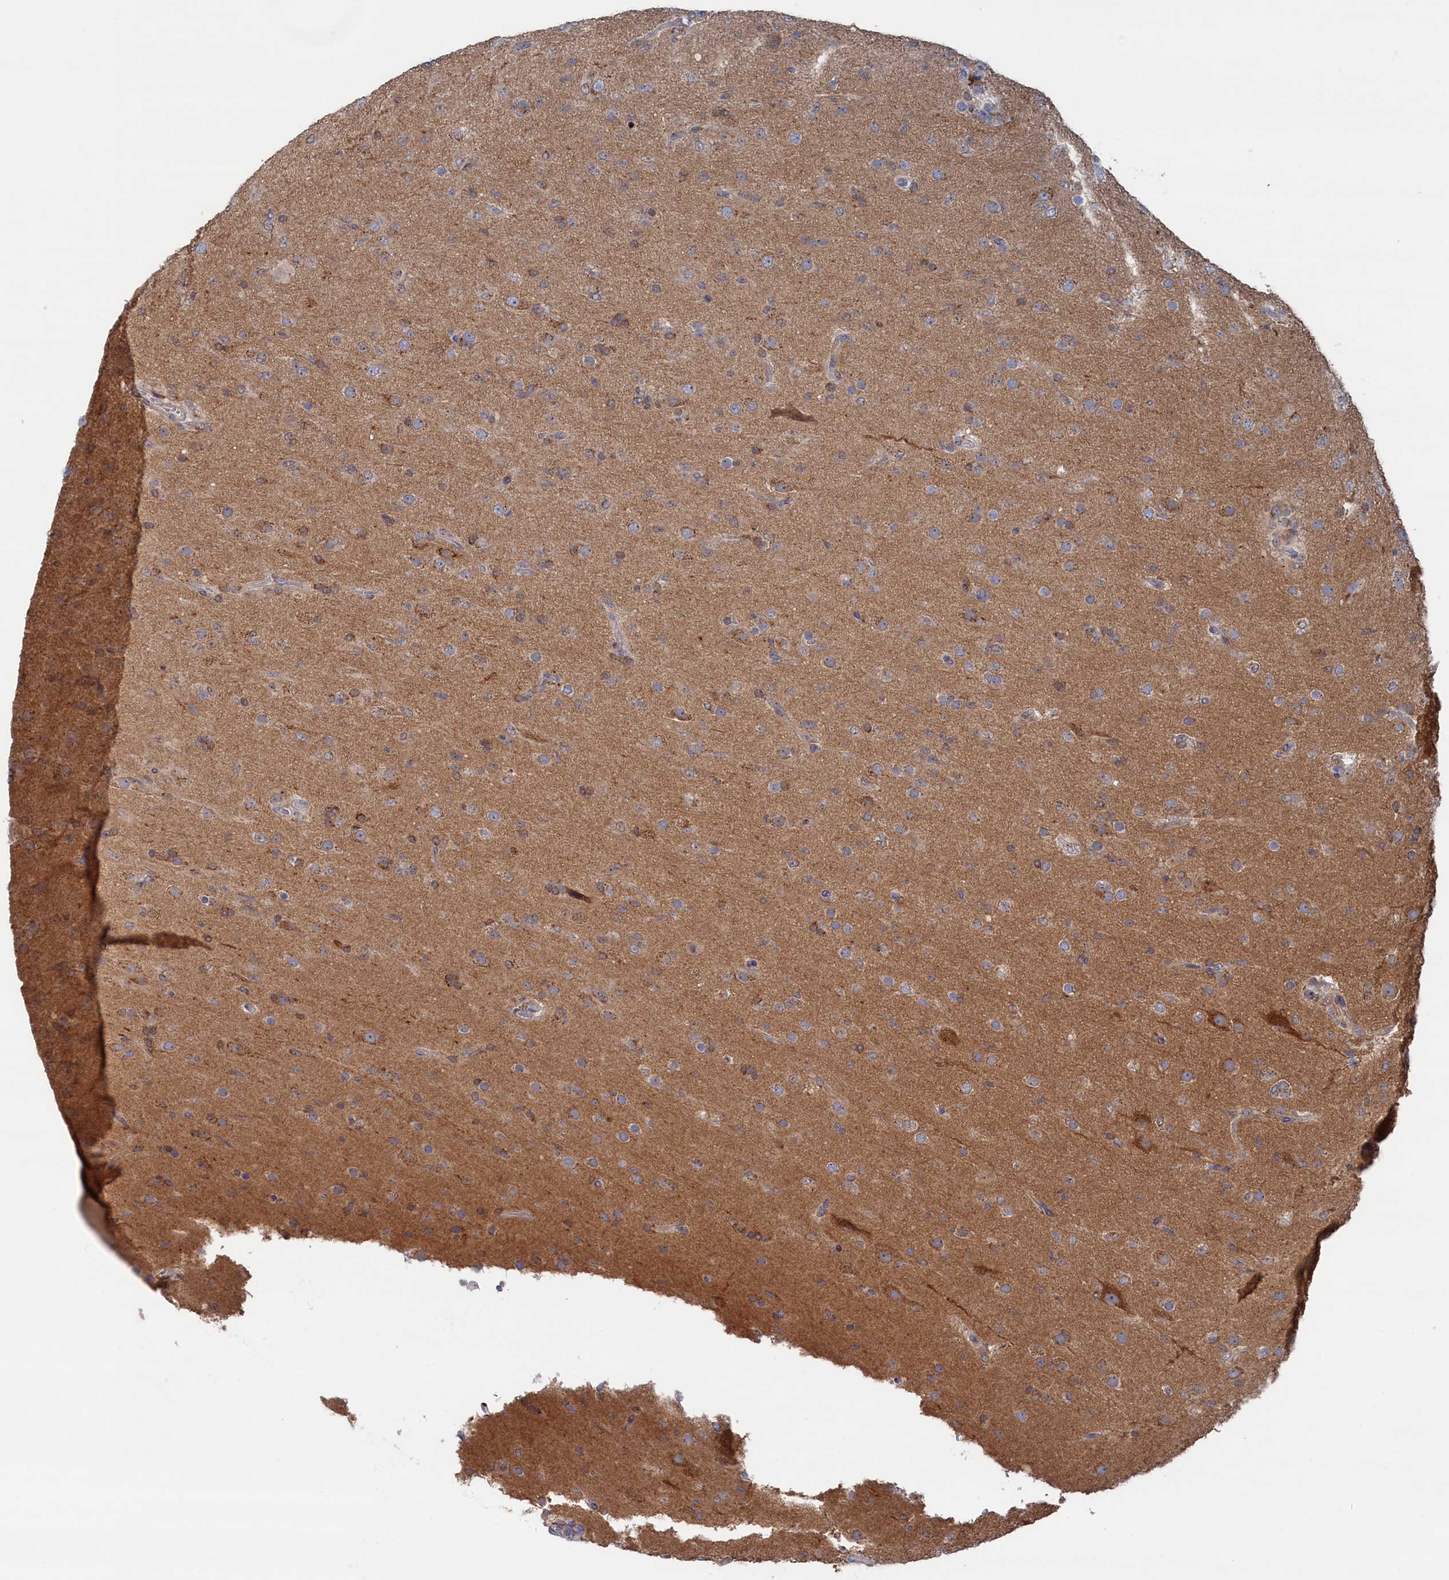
{"staining": {"intensity": "negative", "quantity": "none", "location": "none"}, "tissue": "glioma", "cell_type": "Tumor cells", "image_type": "cancer", "snomed": [{"axis": "morphology", "description": "Glioma, malignant, Low grade"}, {"axis": "topography", "description": "Brain"}], "caption": "This is a histopathology image of IHC staining of glioma, which shows no positivity in tumor cells.", "gene": "IRX1", "patient": {"sex": "male", "age": 65}}